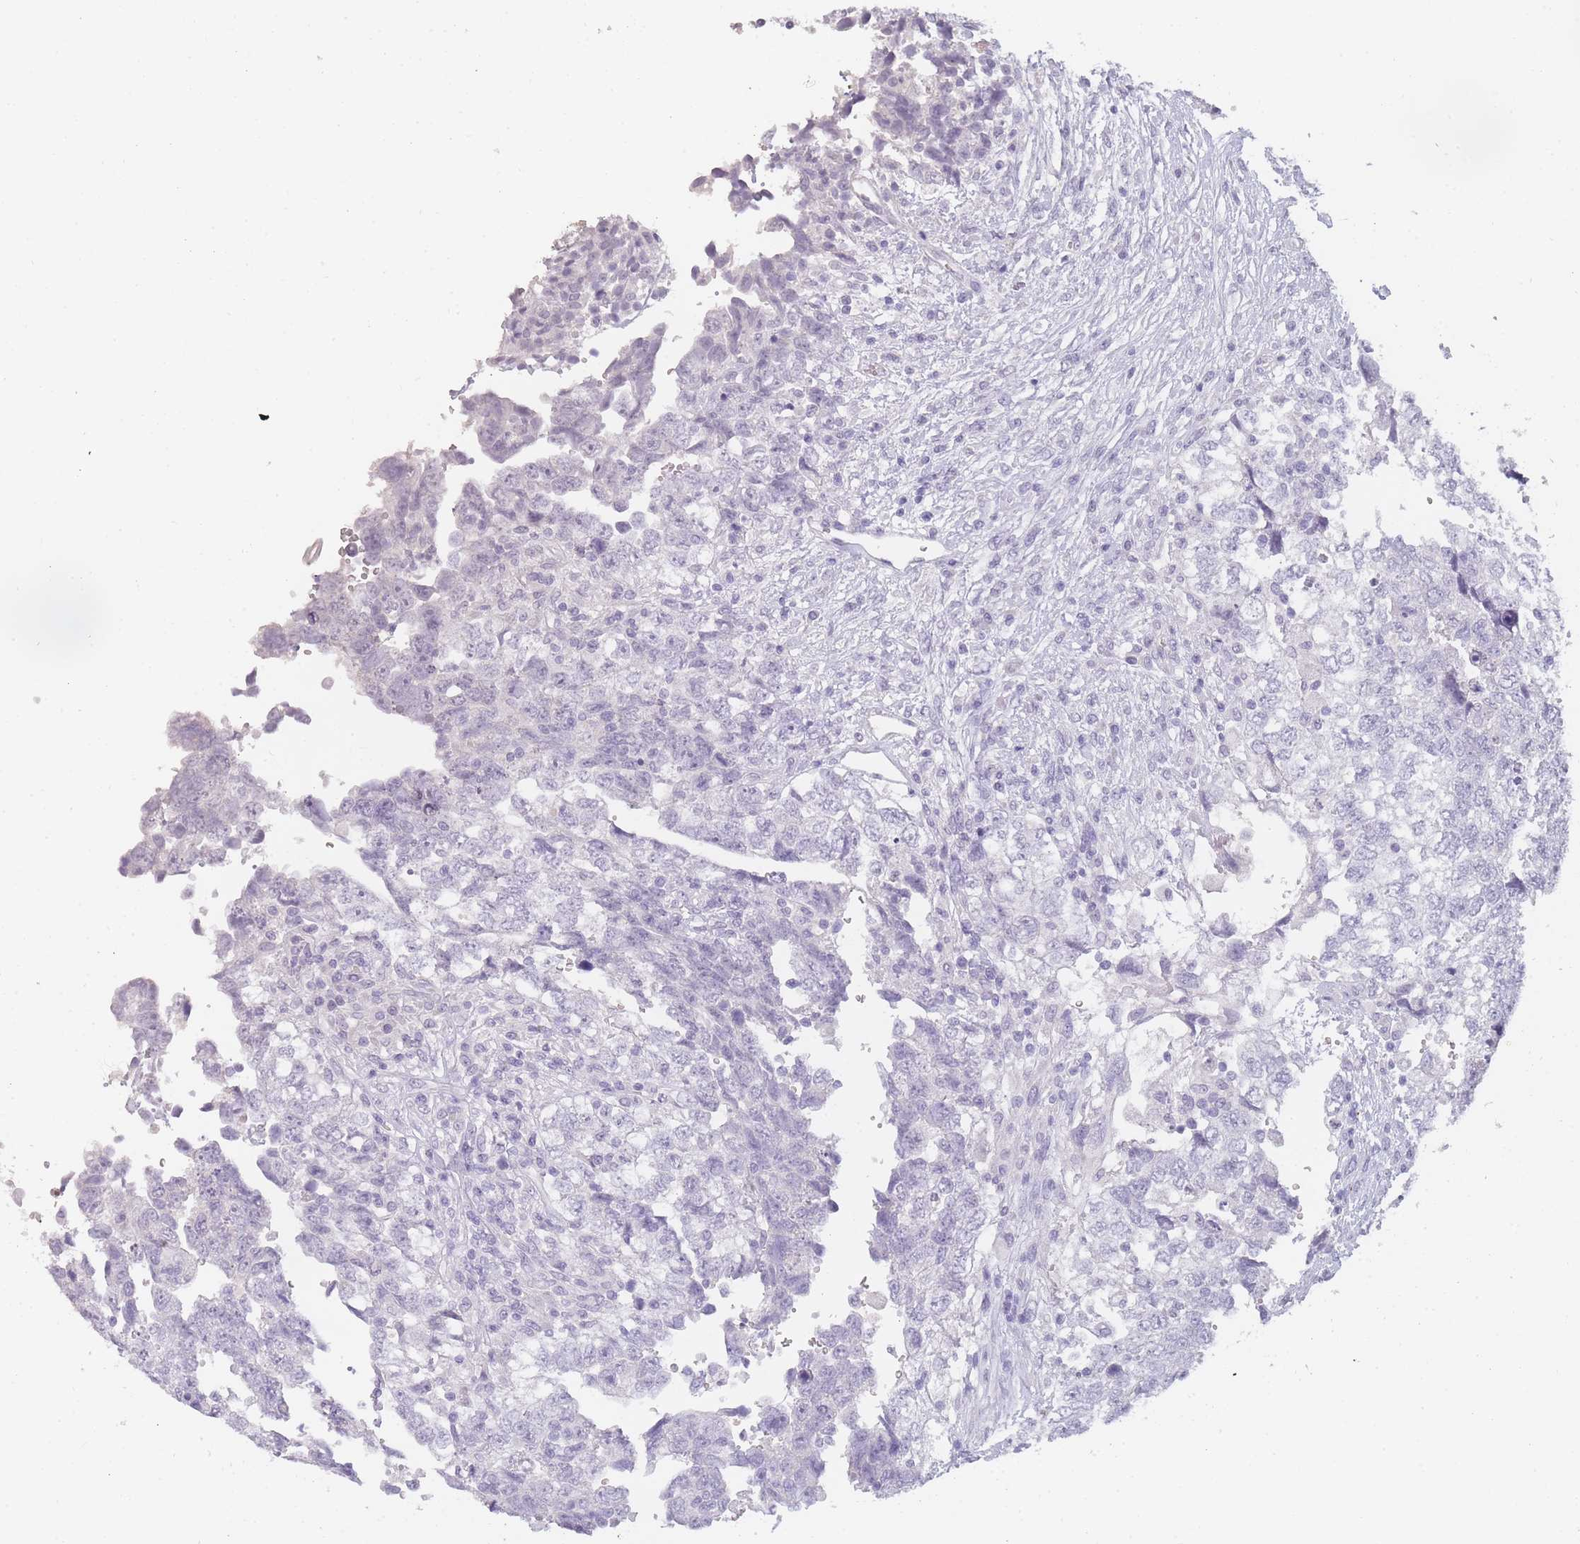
{"staining": {"intensity": "negative", "quantity": "none", "location": "none"}, "tissue": "testis cancer", "cell_type": "Tumor cells", "image_type": "cancer", "snomed": [{"axis": "morphology", "description": "Carcinoma, Embryonal, NOS"}, {"axis": "topography", "description": "Testis"}], "caption": "High magnification brightfield microscopy of testis cancer (embryonal carcinoma) stained with DAB (3,3'-diaminobenzidine) (brown) and counterstained with hematoxylin (blue): tumor cells show no significant staining.", "gene": "INS", "patient": {"sex": "male", "age": 37}}